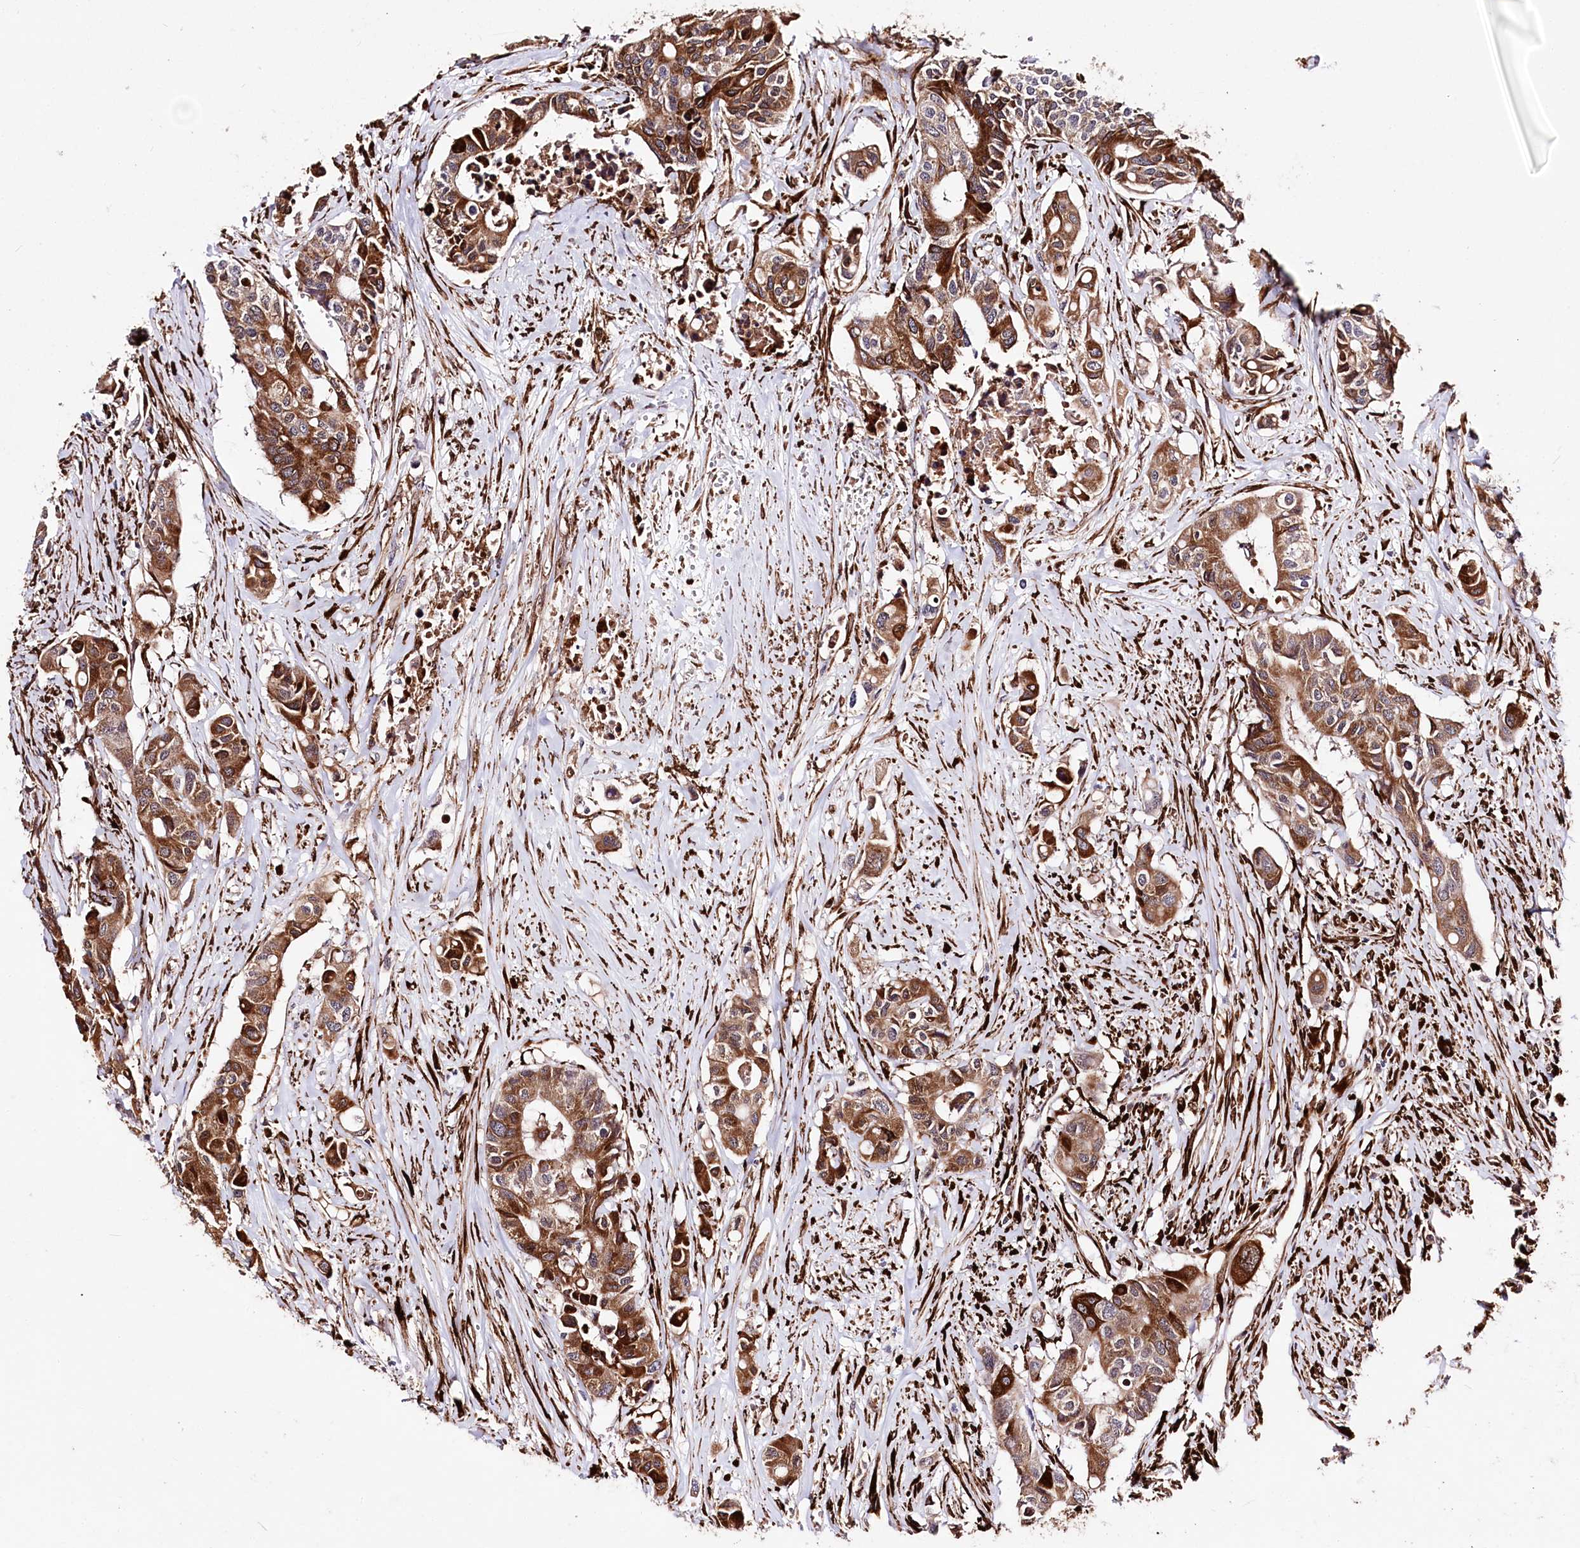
{"staining": {"intensity": "strong", "quantity": ">75%", "location": "cytoplasmic/membranous"}, "tissue": "colorectal cancer", "cell_type": "Tumor cells", "image_type": "cancer", "snomed": [{"axis": "morphology", "description": "Adenocarcinoma, NOS"}, {"axis": "topography", "description": "Colon"}], "caption": "Immunohistochemical staining of human colorectal adenocarcinoma reveals strong cytoplasmic/membranous protein staining in approximately >75% of tumor cells.", "gene": "WWC1", "patient": {"sex": "male", "age": 77}}